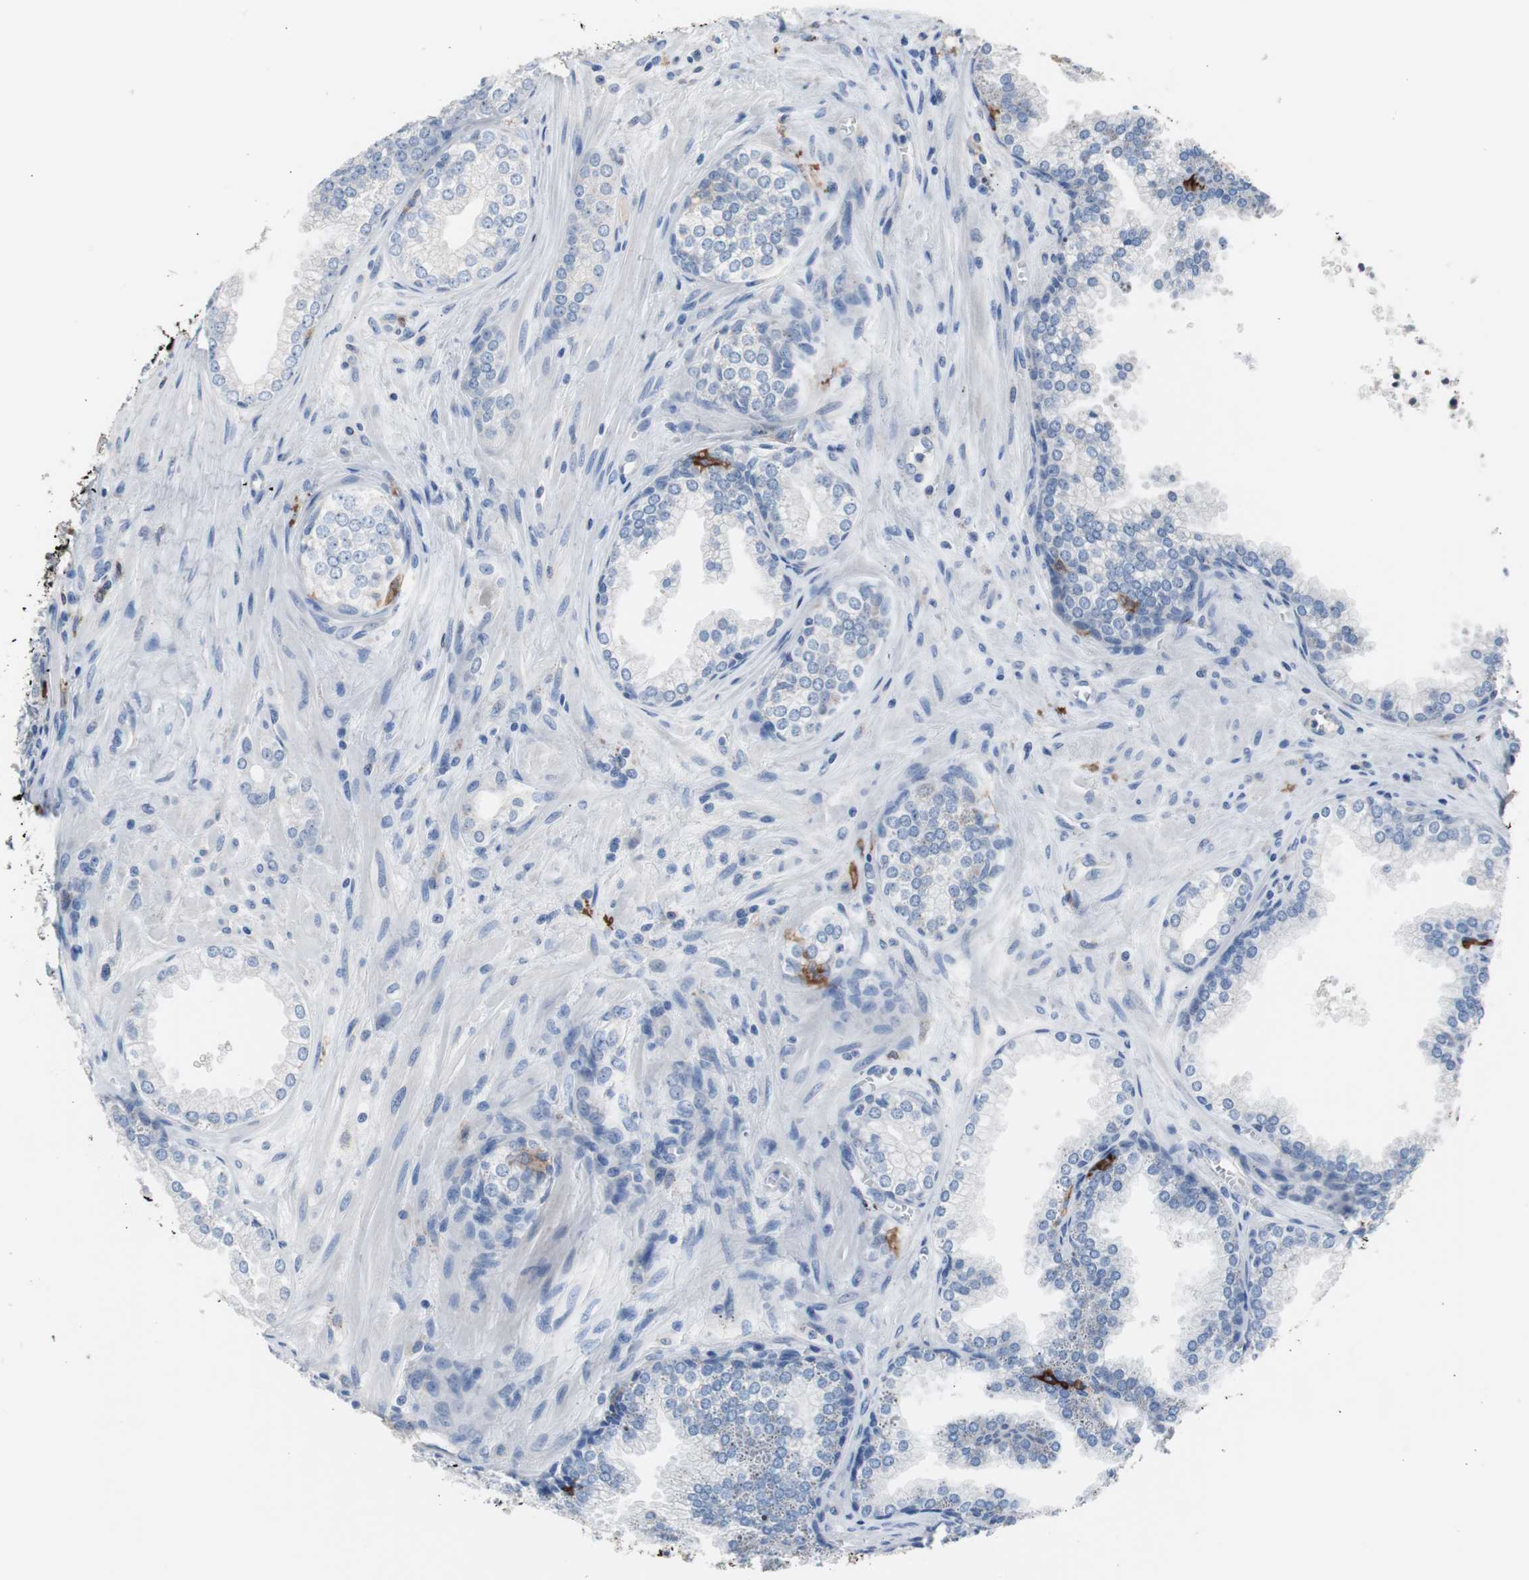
{"staining": {"intensity": "negative", "quantity": "none", "location": "none"}, "tissue": "prostate cancer", "cell_type": "Tumor cells", "image_type": "cancer", "snomed": [{"axis": "morphology", "description": "Adenocarcinoma, Low grade"}, {"axis": "topography", "description": "Prostate"}], "caption": "Tumor cells show no significant expression in prostate cancer (low-grade adenocarcinoma). The staining was performed using DAB to visualize the protein expression in brown, while the nuclei were stained in blue with hematoxylin (Magnification: 20x).", "gene": "FCGR2B", "patient": {"sex": "male", "age": 60}}